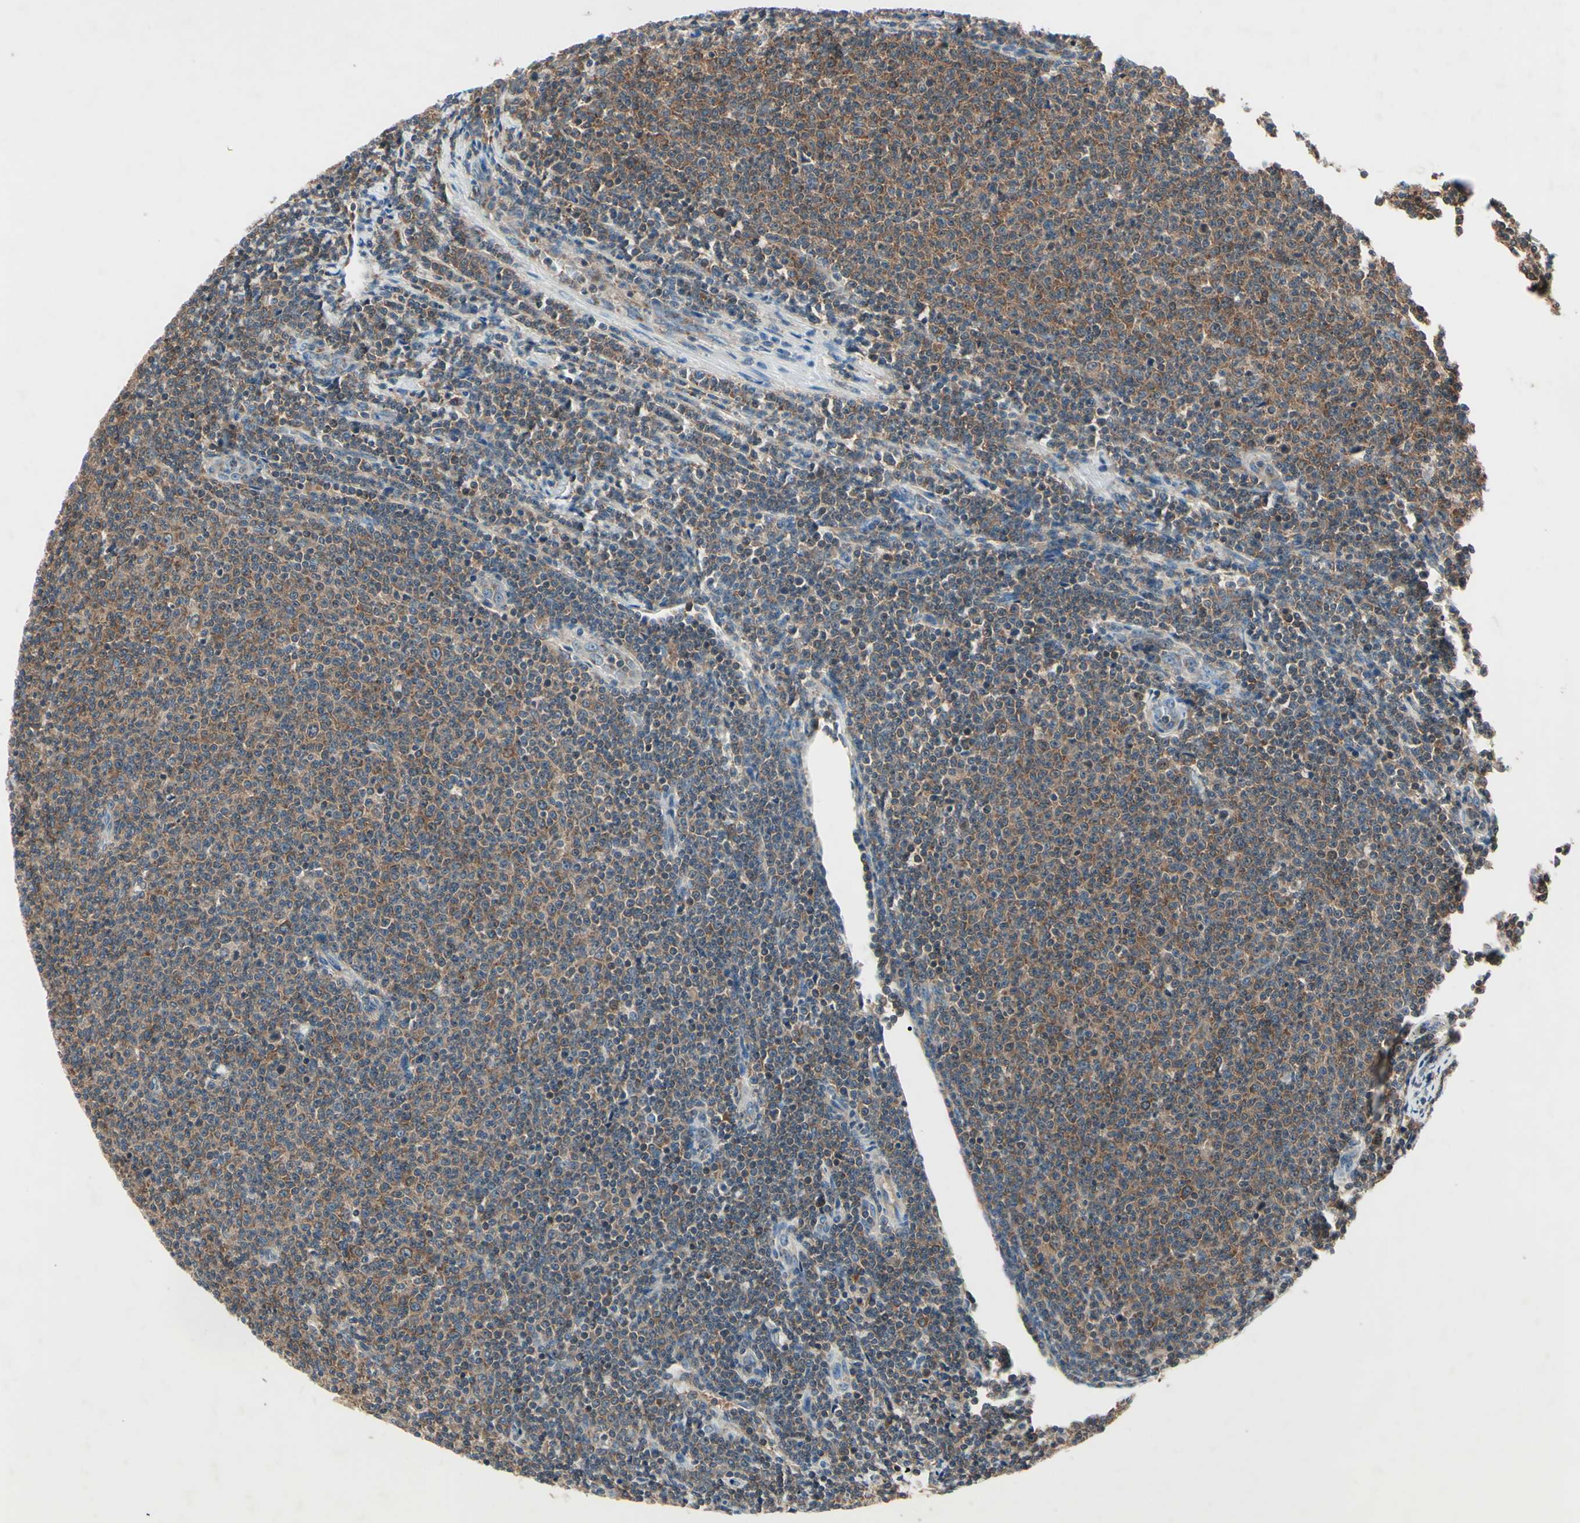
{"staining": {"intensity": "moderate", "quantity": "25%-75%", "location": "cytoplasmic/membranous"}, "tissue": "lymphoma", "cell_type": "Tumor cells", "image_type": "cancer", "snomed": [{"axis": "morphology", "description": "Malignant lymphoma, non-Hodgkin's type, Low grade"}, {"axis": "topography", "description": "Lymph node"}], "caption": "Brown immunohistochemical staining in low-grade malignant lymphoma, non-Hodgkin's type demonstrates moderate cytoplasmic/membranous expression in approximately 25%-75% of tumor cells. The staining was performed using DAB to visualize the protein expression in brown, while the nuclei were stained in blue with hematoxylin (Magnification: 20x).", "gene": "MAPRE1", "patient": {"sex": "male", "age": 66}}